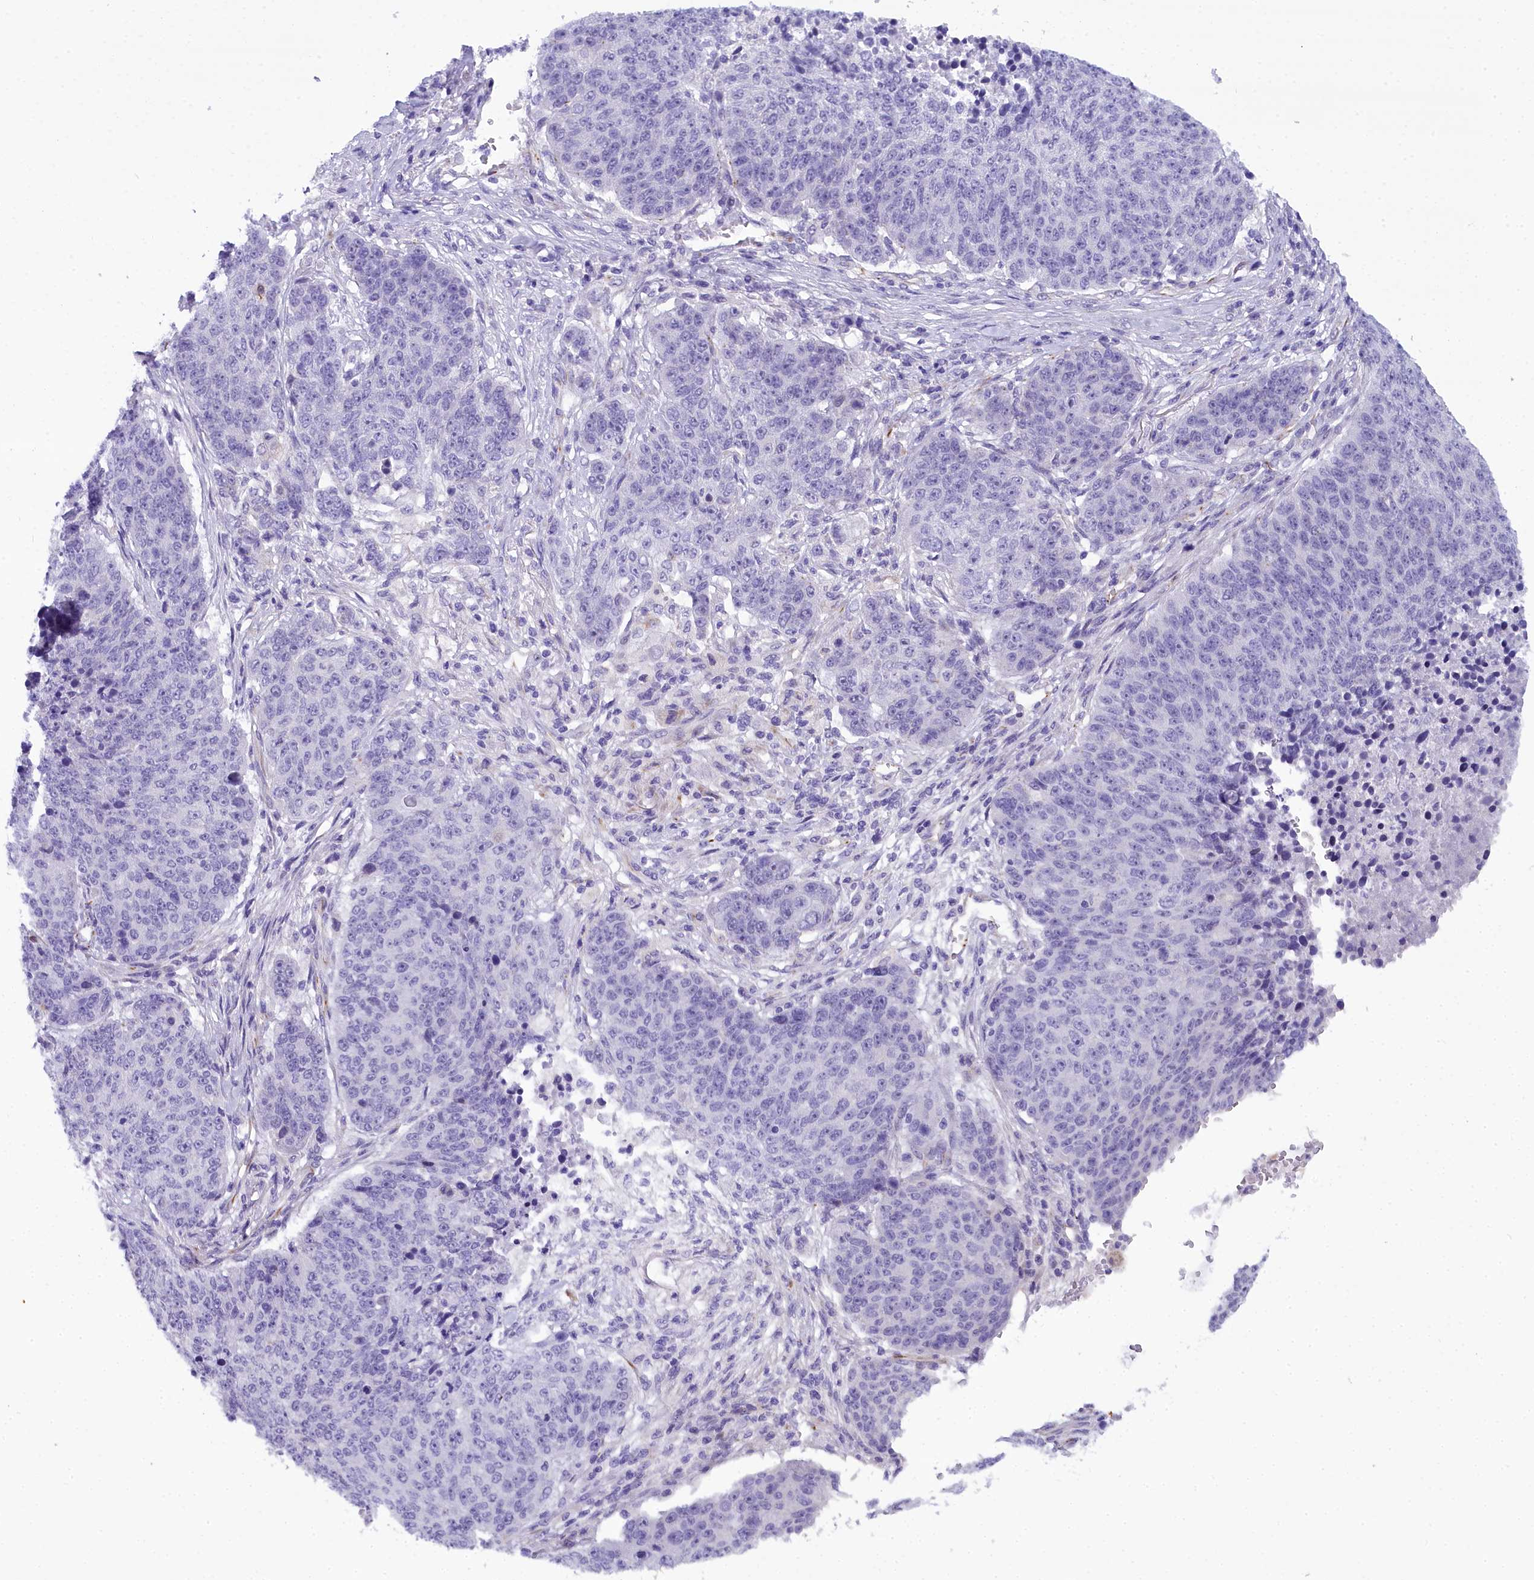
{"staining": {"intensity": "negative", "quantity": "none", "location": "none"}, "tissue": "lung cancer", "cell_type": "Tumor cells", "image_type": "cancer", "snomed": [{"axis": "morphology", "description": "Normal tissue, NOS"}, {"axis": "morphology", "description": "Squamous cell carcinoma, NOS"}, {"axis": "topography", "description": "Lymph node"}, {"axis": "topography", "description": "Lung"}], "caption": "Immunohistochemistry (IHC) histopathology image of neoplastic tissue: human squamous cell carcinoma (lung) stained with DAB (3,3'-diaminobenzidine) shows no significant protein expression in tumor cells. (Immunohistochemistry, brightfield microscopy, high magnification).", "gene": "TIMM22", "patient": {"sex": "male", "age": 66}}